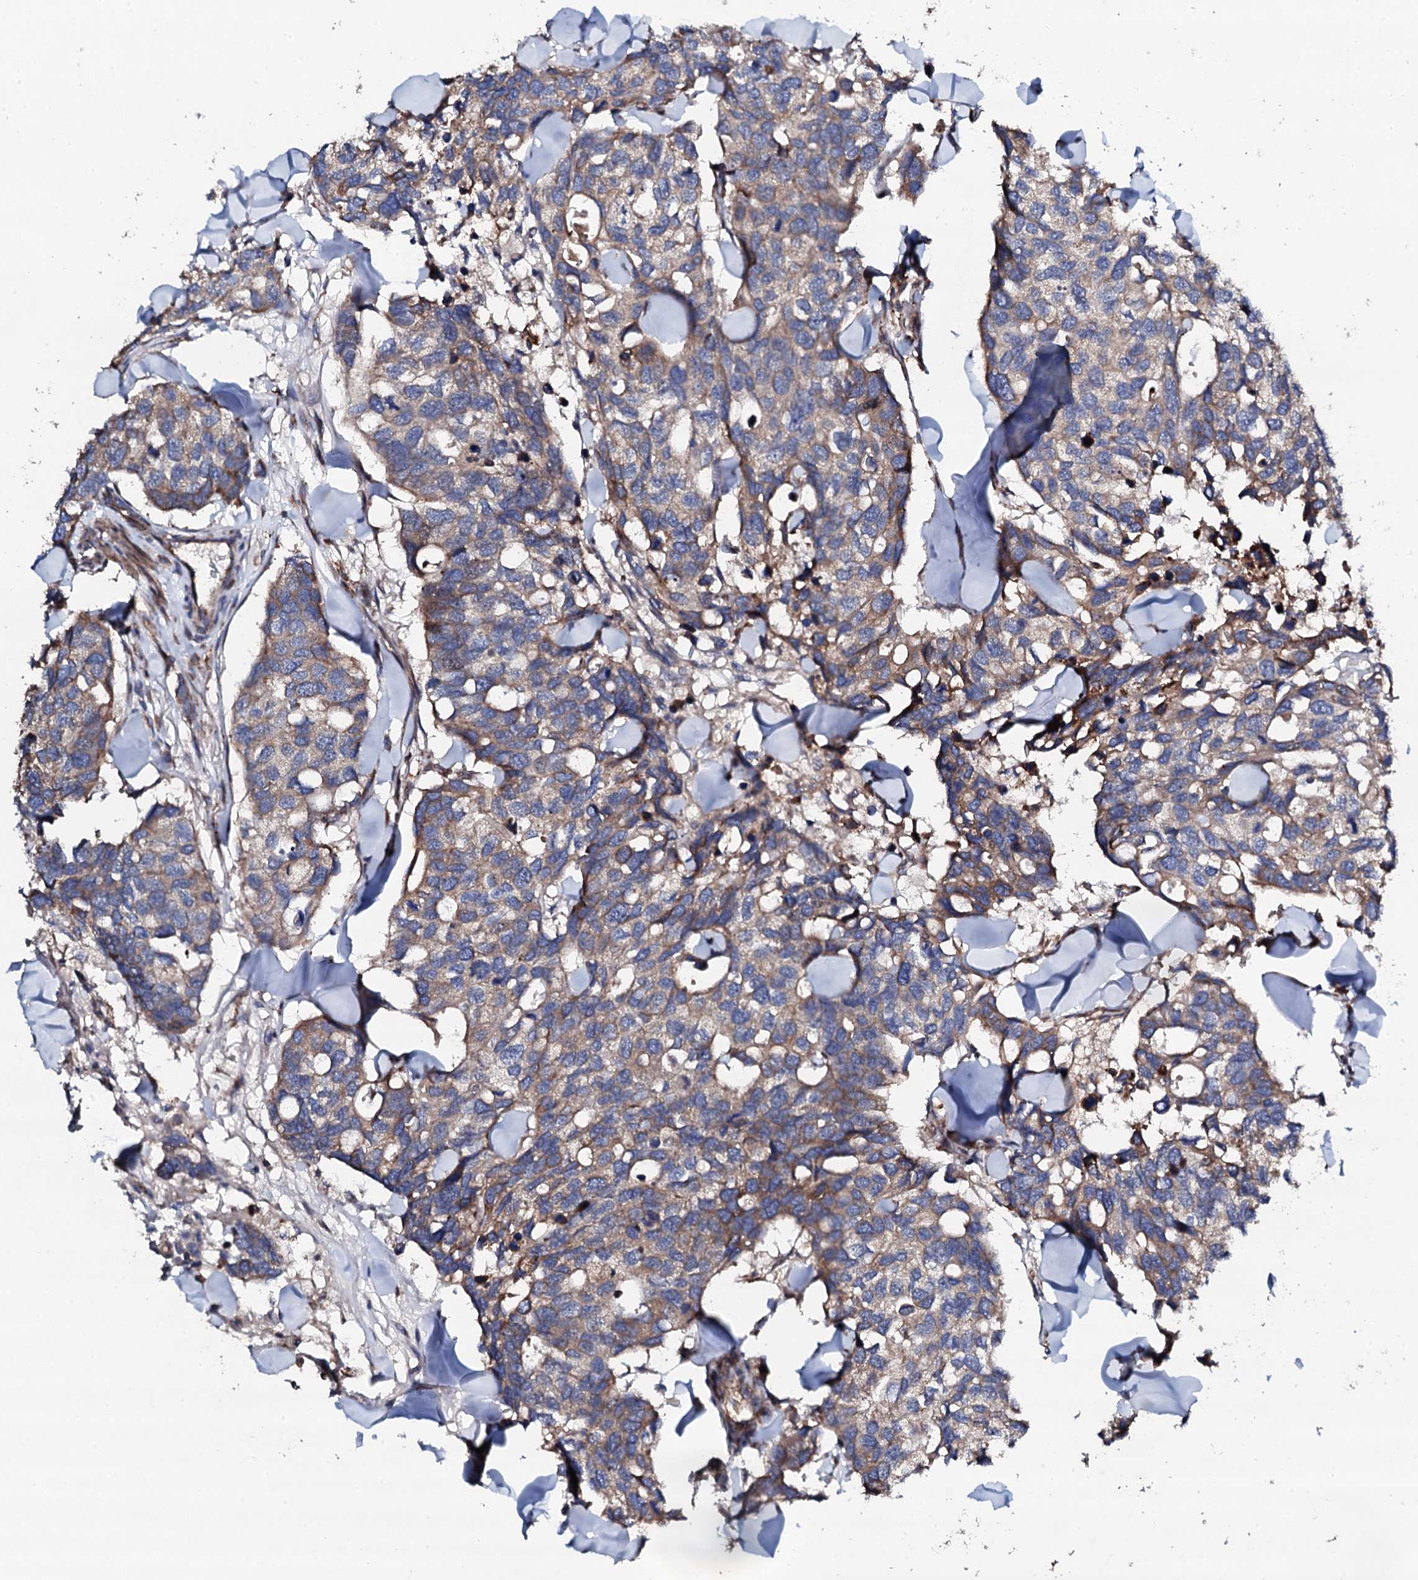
{"staining": {"intensity": "moderate", "quantity": ">75%", "location": "cytoplasmic/membranous"}, "tissue": "breast cancer", "cell_type": "Tumor cells", "image_type": "cancer", "snomed": [{"axis": "morphology", "description": "Duct carcinoma"}, {"axis": "topography", "description": "Breast"}], "caption": "Breast cancer stained with a brown dye shows moderate cytoplasmic/membranous positive positivity in about >75% of tumor cells.", "gene": "LIPT2", "patient": {"sex": "female", "age": 83}}